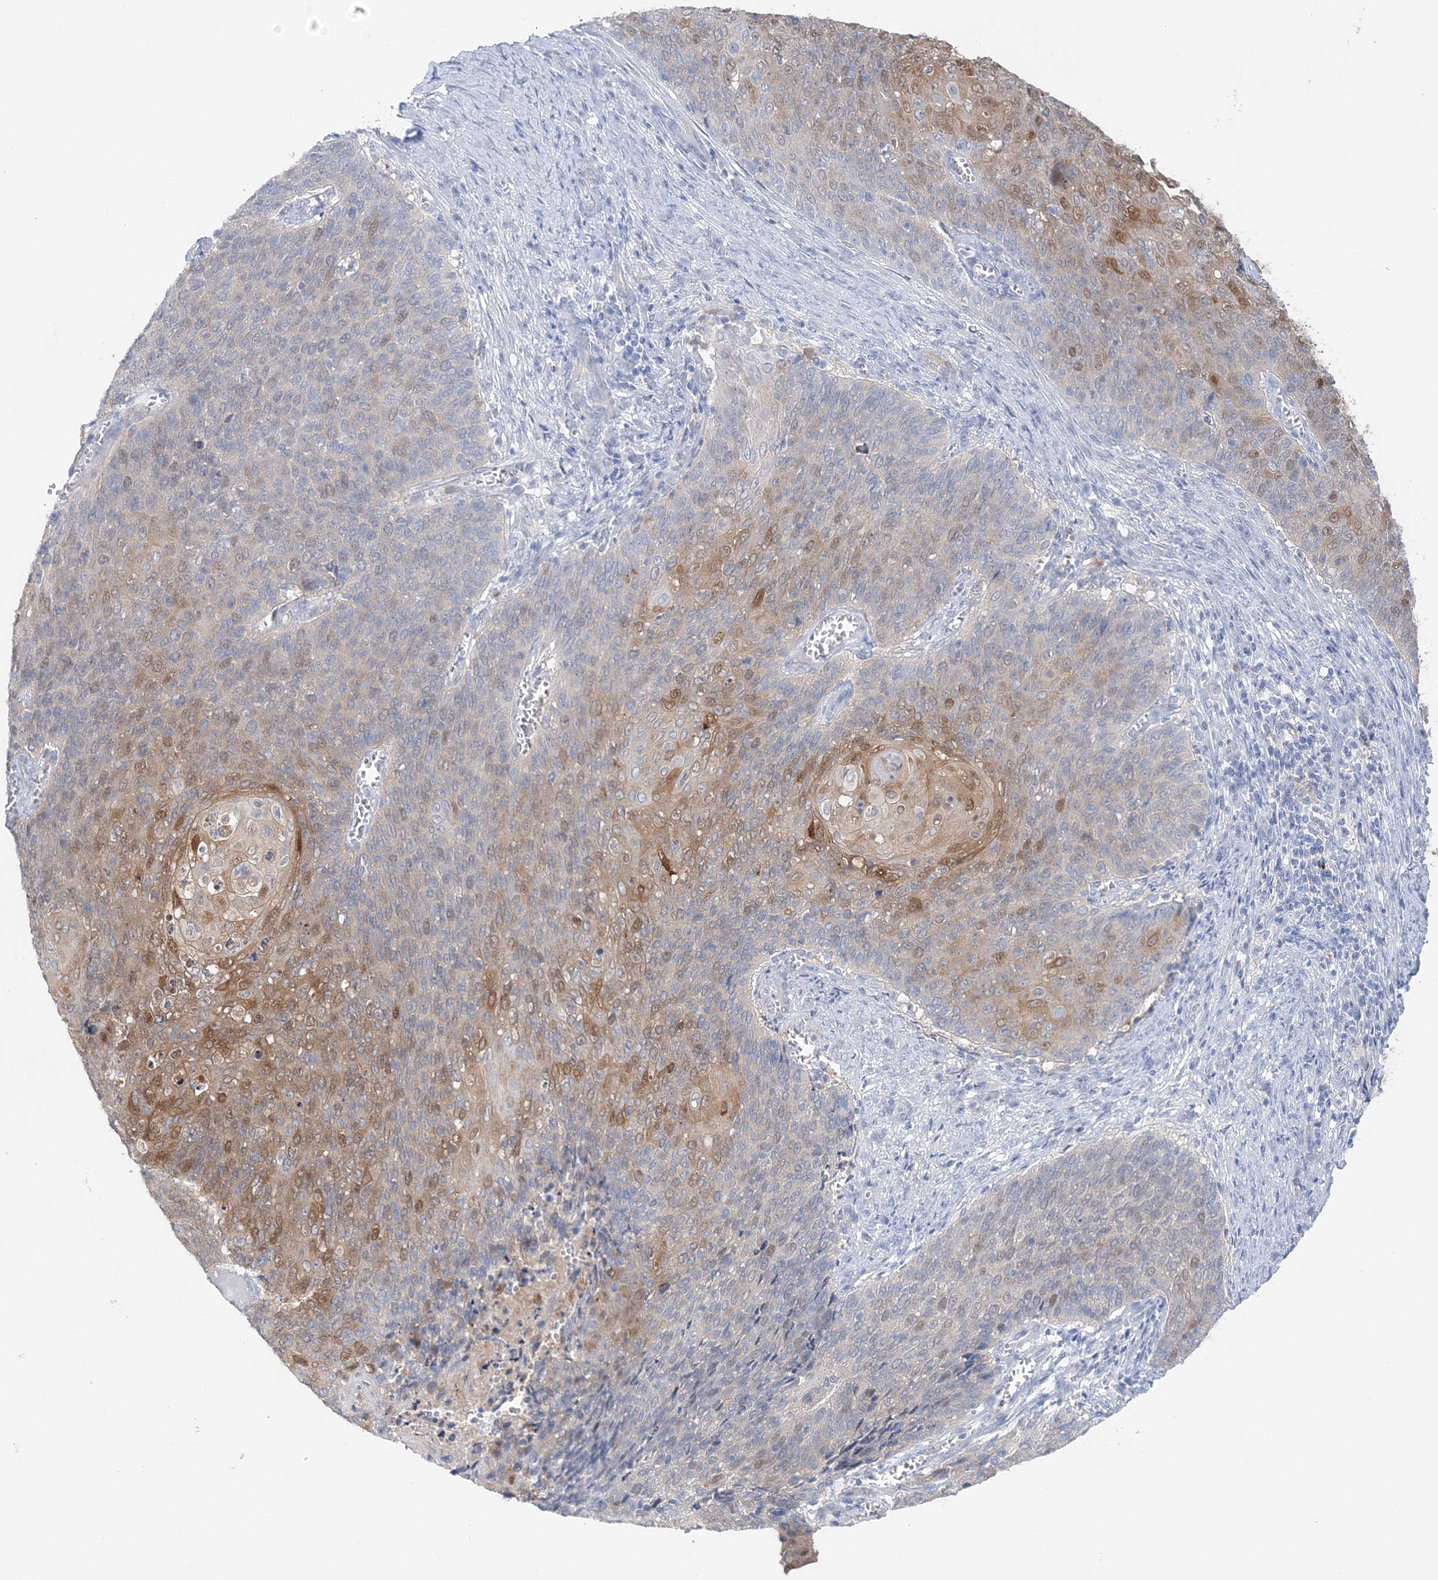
{"staining": {"intensity": "moderate", "quantity": "25%-75%", "location": "cytoplasmic/membranous,nuclear"}, "tissue": "cervical cancer", "cell_type": "Tumor cells", "image_type": "cancer", "snomed": [{"axis": "morphology", "description": "Squamous cell carcinoma, NOS"}, {"axis": "topography", "description": "Cervix"}], "caption": "Immunohistochemical staining of cervical squamous cell carcinoma shows medium levels of moderate cytoplasmic/membranous and nuclear positivity in approximately 25%-75% of tumor cells.", "gene": "HMGCS1", "patient": {"sex": "female", "age": 39}}